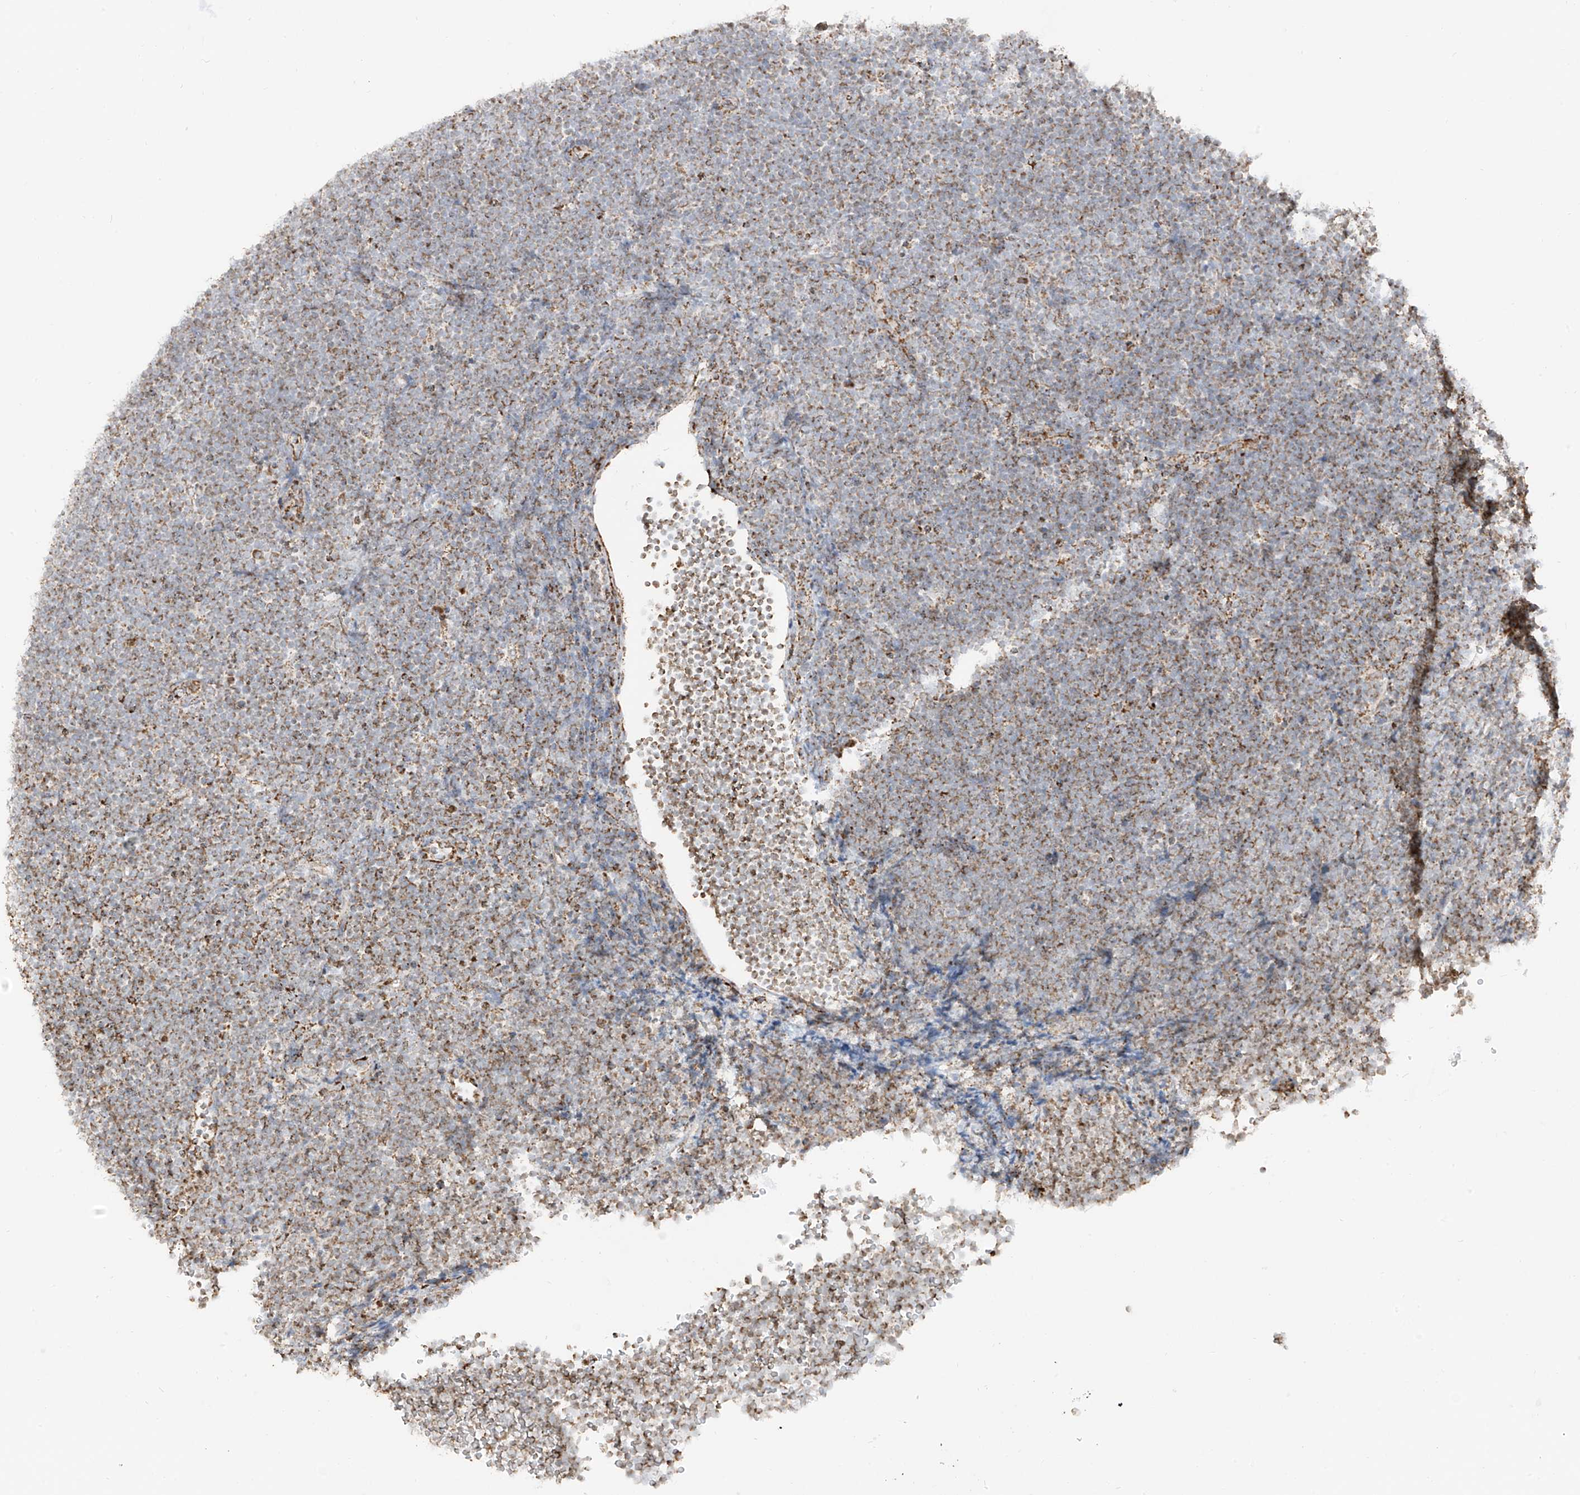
{"staining": {"intensity": "moderate", "quantity": "25%-75%", "location": "cytoplasmic/membranous"}, "tissue": "lymphoma", "cell_type": "Tumor cells", "image_type": "cancer", "snomed": [{"axis": "morphology", "description": "Malignant lymphoma, non-Hodgkin's type, High grade"}, {"axis": "topography", "description": "Lymph node"}], "caption": "Immunohistochemical staining of malignant lymphoma, non-Hodgkin's type (high-grade) exhibits medium levels of moderate cytoplasmic/membranous staining in approximately 25%-75% of tumor cells.", "gene": "ETHE1", "patient": {"sex": "male", "age": 13}}